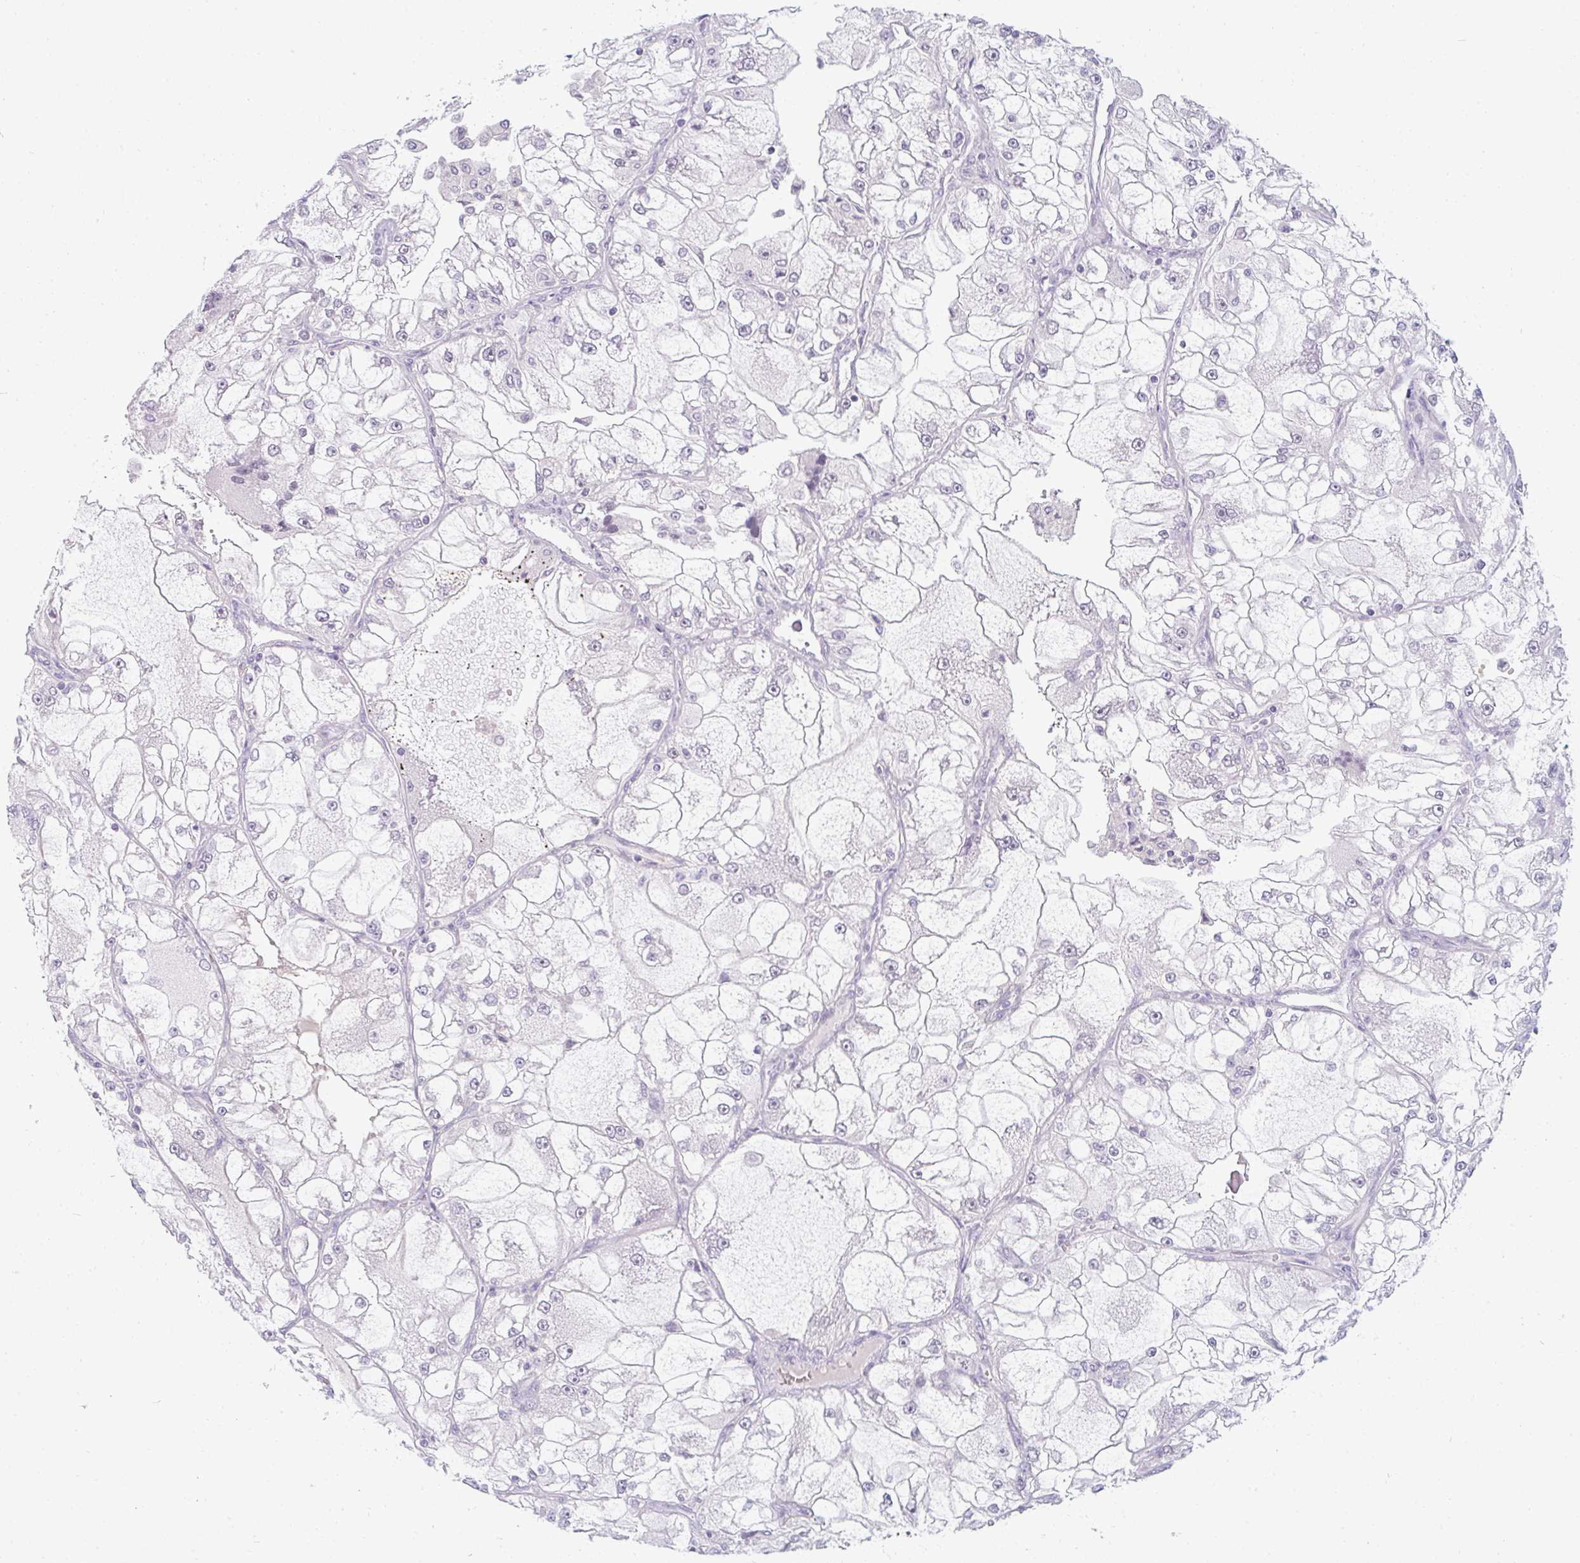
{"staining": {"intensity": "negative", "quantity": "none", "location": "none"}, "tissue": "renal cancer", "cell_type": "Tumor cells", "image_type": "cancer", "snomed": [{"axis": "morphology", "description": "Adenocarcinoma, NOS"}, {"axis": "topography", "description": "Kidney"}], "caption": "An image of renal cancer stained for a protein displays no brown staining in tumor cells.", "gene": "PPFIA4", "patient": {"sex": "female", "age": 72}}